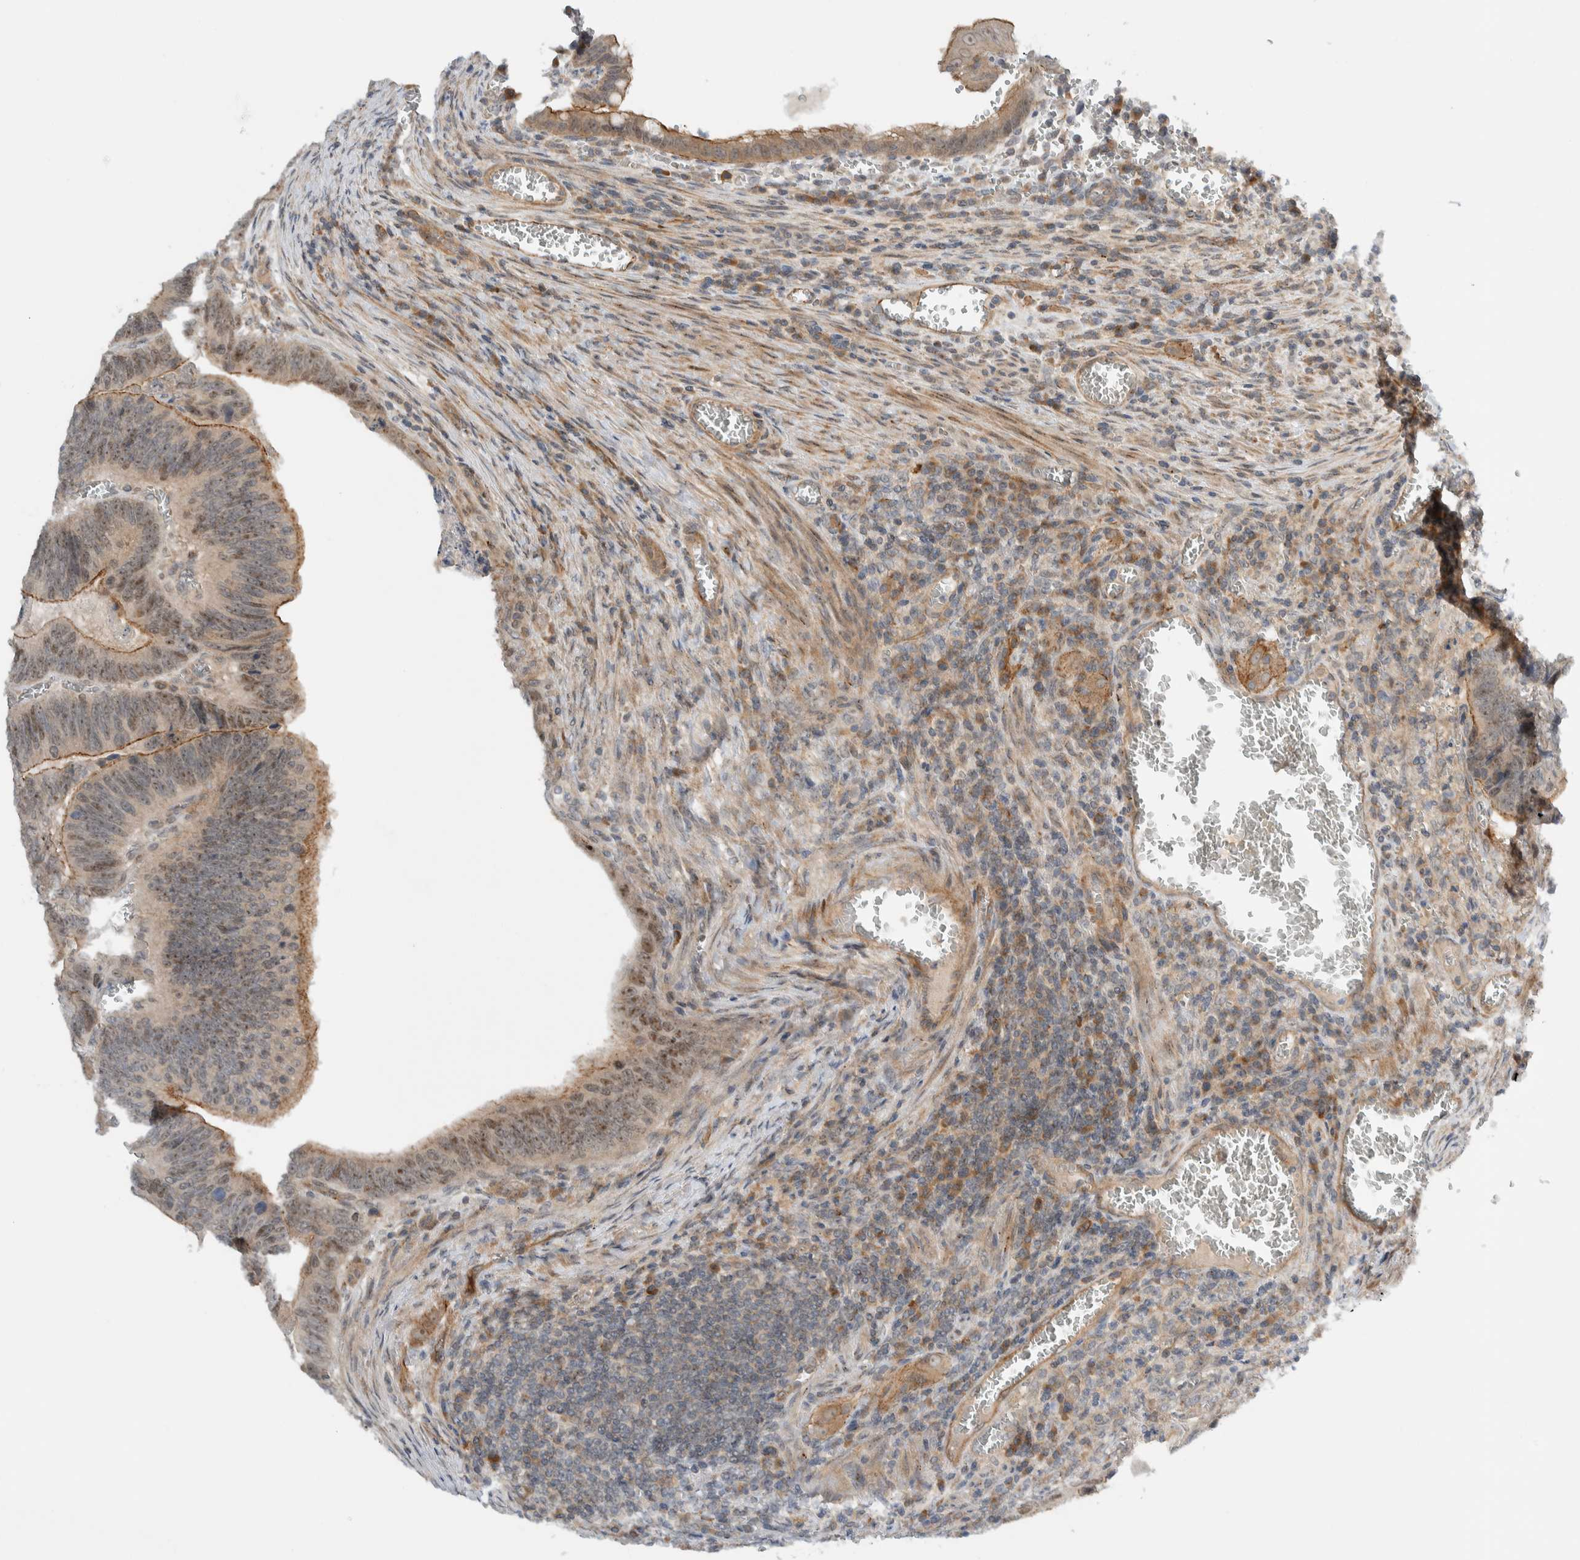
{"staining": {"intensity": "moderate", "quantity": ">75%", "location": "cytoplasmic/membranous,nuclear"}, "tissue": "colorectal cancer", "cell_type": "Tumor cells", "image_type": "cancer", "snomed": [{"axis": "morphology", "description": "Inflammation, NOS"}, {"axis": "morphology", "description": "Adenocarcinoma, NOS"}, {"axis": "topography", "description": "Colon"}], "caption": "DAB (3,3'-diaminobenzidine) immunohistochemical staining of colorectal adenocarcinoma demonstrates moderate cytoplasmic/membranous and nuclear protein expression in approximately >75% of tumor cells.", "gene": "MPRIP", "patient": {"sex": "male", "age": 72}}